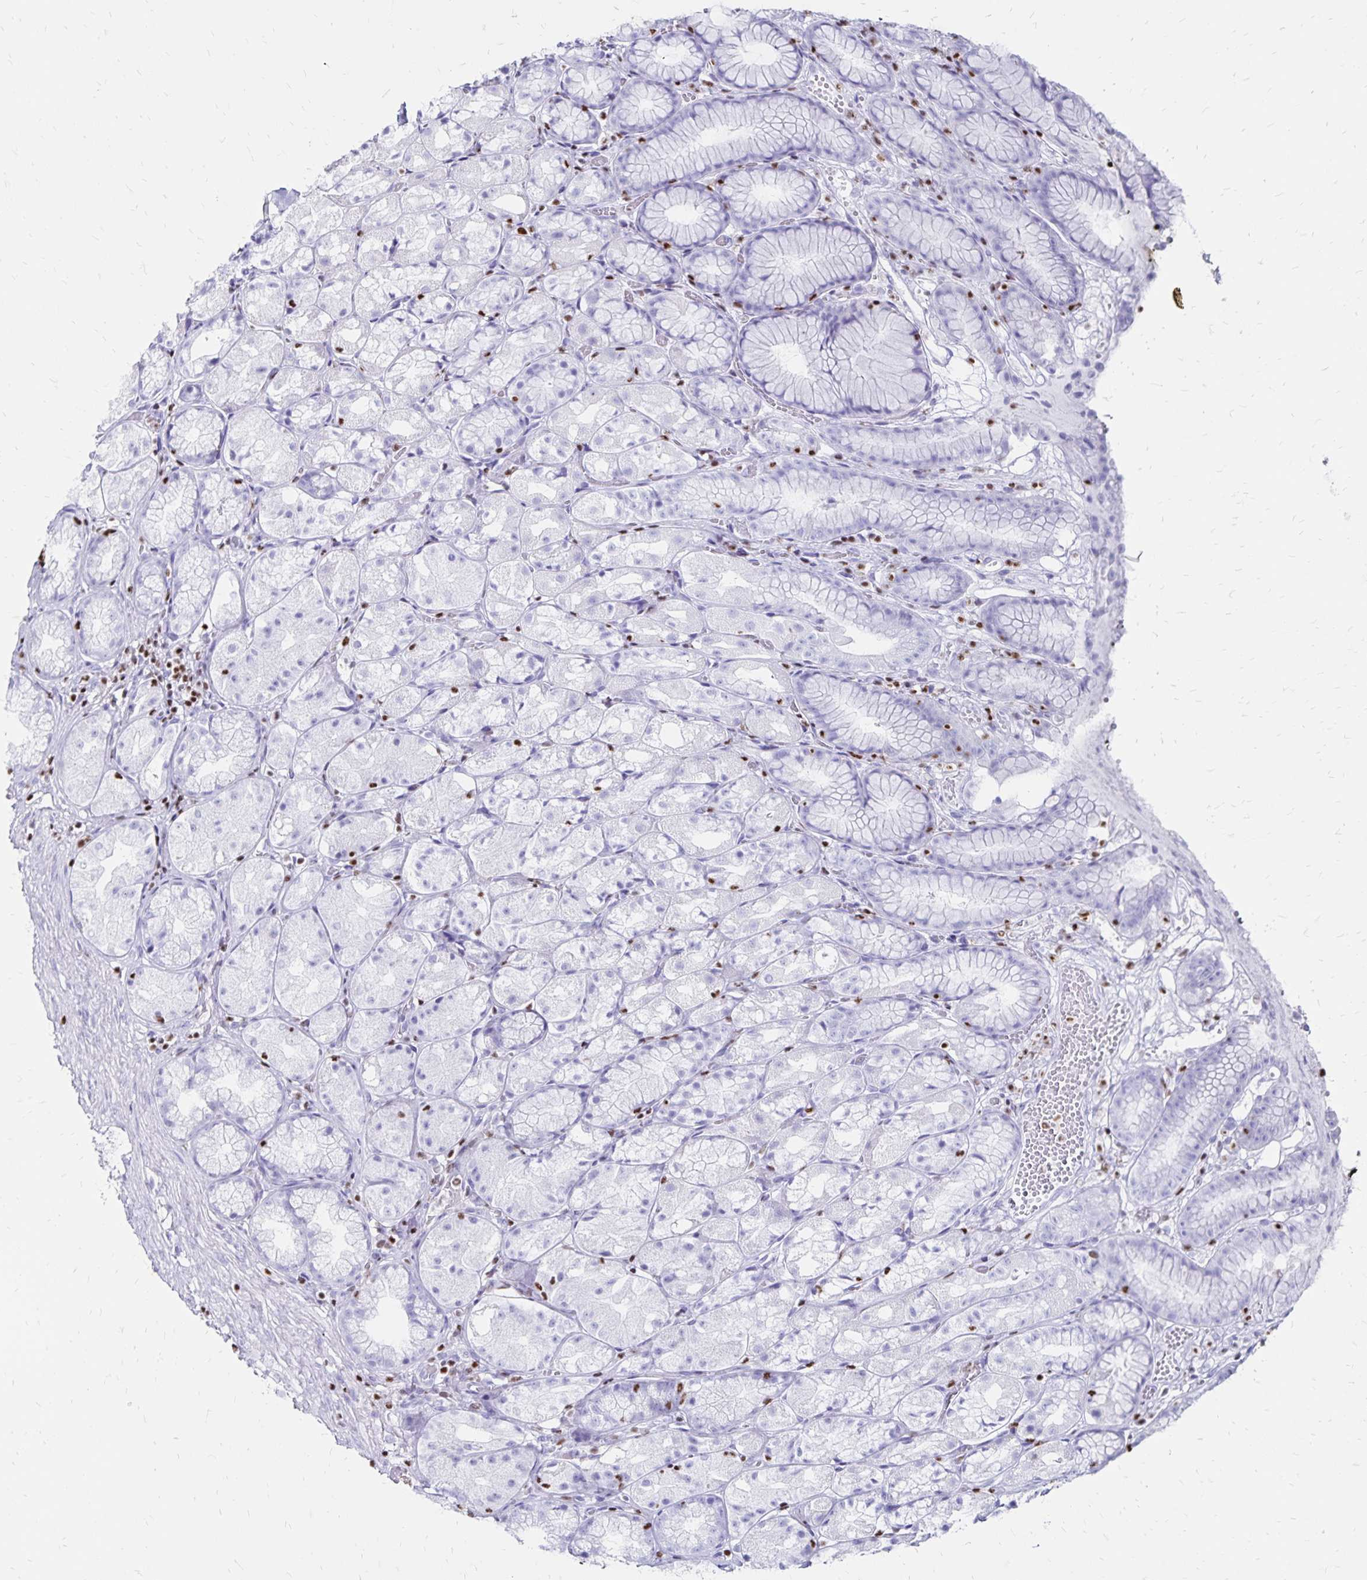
{"staining": {"intensity": "negative", "quantity": "none", "location": "none"}, "tissue": "stomach", "cell_type": "Glandular cells", "image_type": "normal", "snomed": [{"axis": "morphology", "description": "Normal tissue, NOS"}, {"axis": "topography", "description": "Stomach"}], "caption": "Immunohistochemistry micrograph of unremarkable stomach: human stomach stained with DAB (3,3'-diaminobenzidine) reveals no significant protein positivity in glandular cells.", "gene": "IKZF1", "patient": {"sex": "male", "age": 70}}